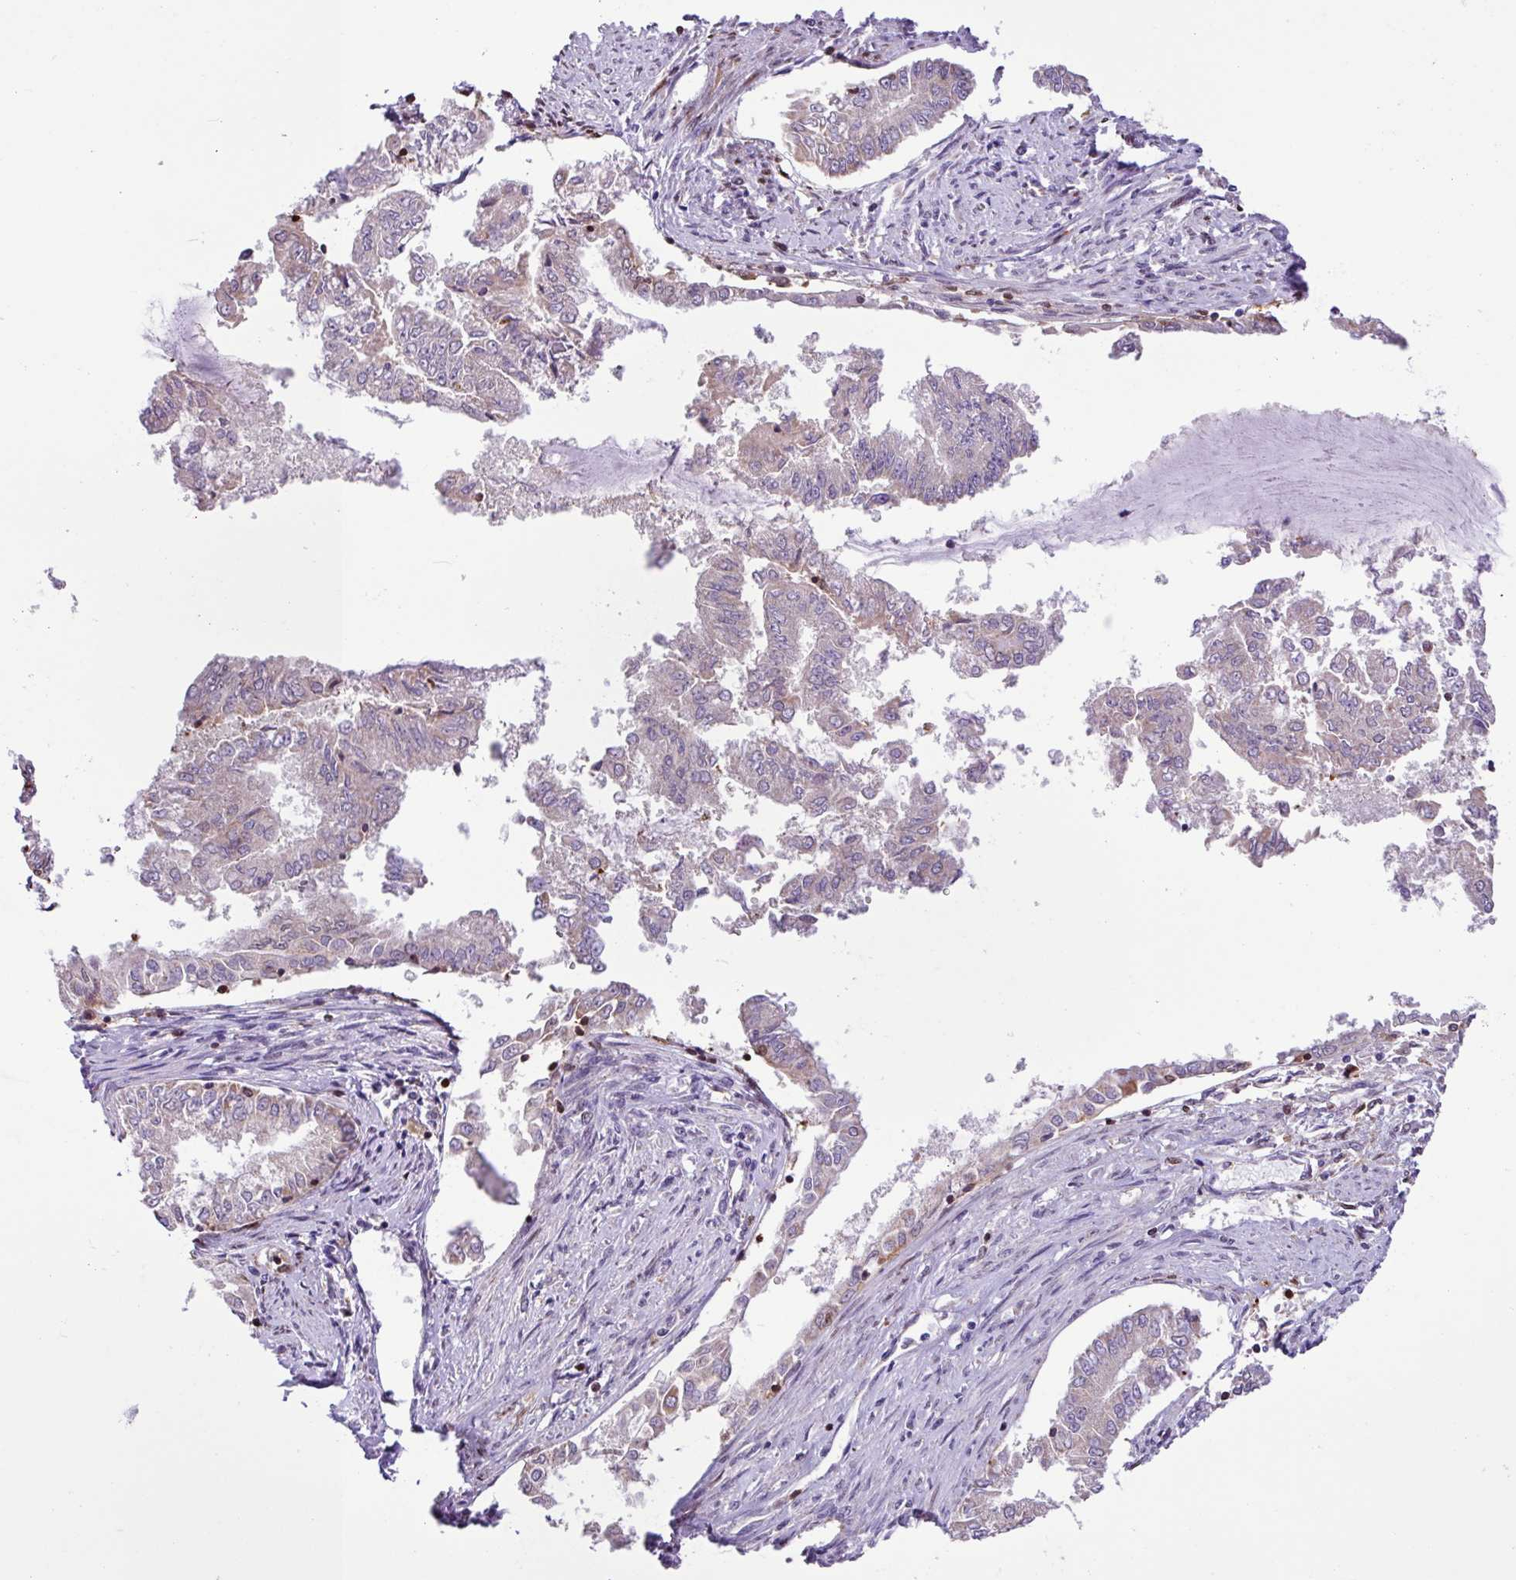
{"staining": {"intensity": "negative", "quantity": "none", "location": "none"}, "tissue": "endometrial cancer", "cell_type": "Tumor cells", "image_type": "cancer", "snomed": [{"axis": "morphology", "description": "Adenocarcinoma, NOS"}, {"axis": "topography", "description": "Endometrium"}], "caption": "Endometrial adenocarcinoma was stained to show a protein in brown. There is no significant positivity in tumor cells.", "gene": "BRD3", "patient": {"sex": "female", "age": 76}}